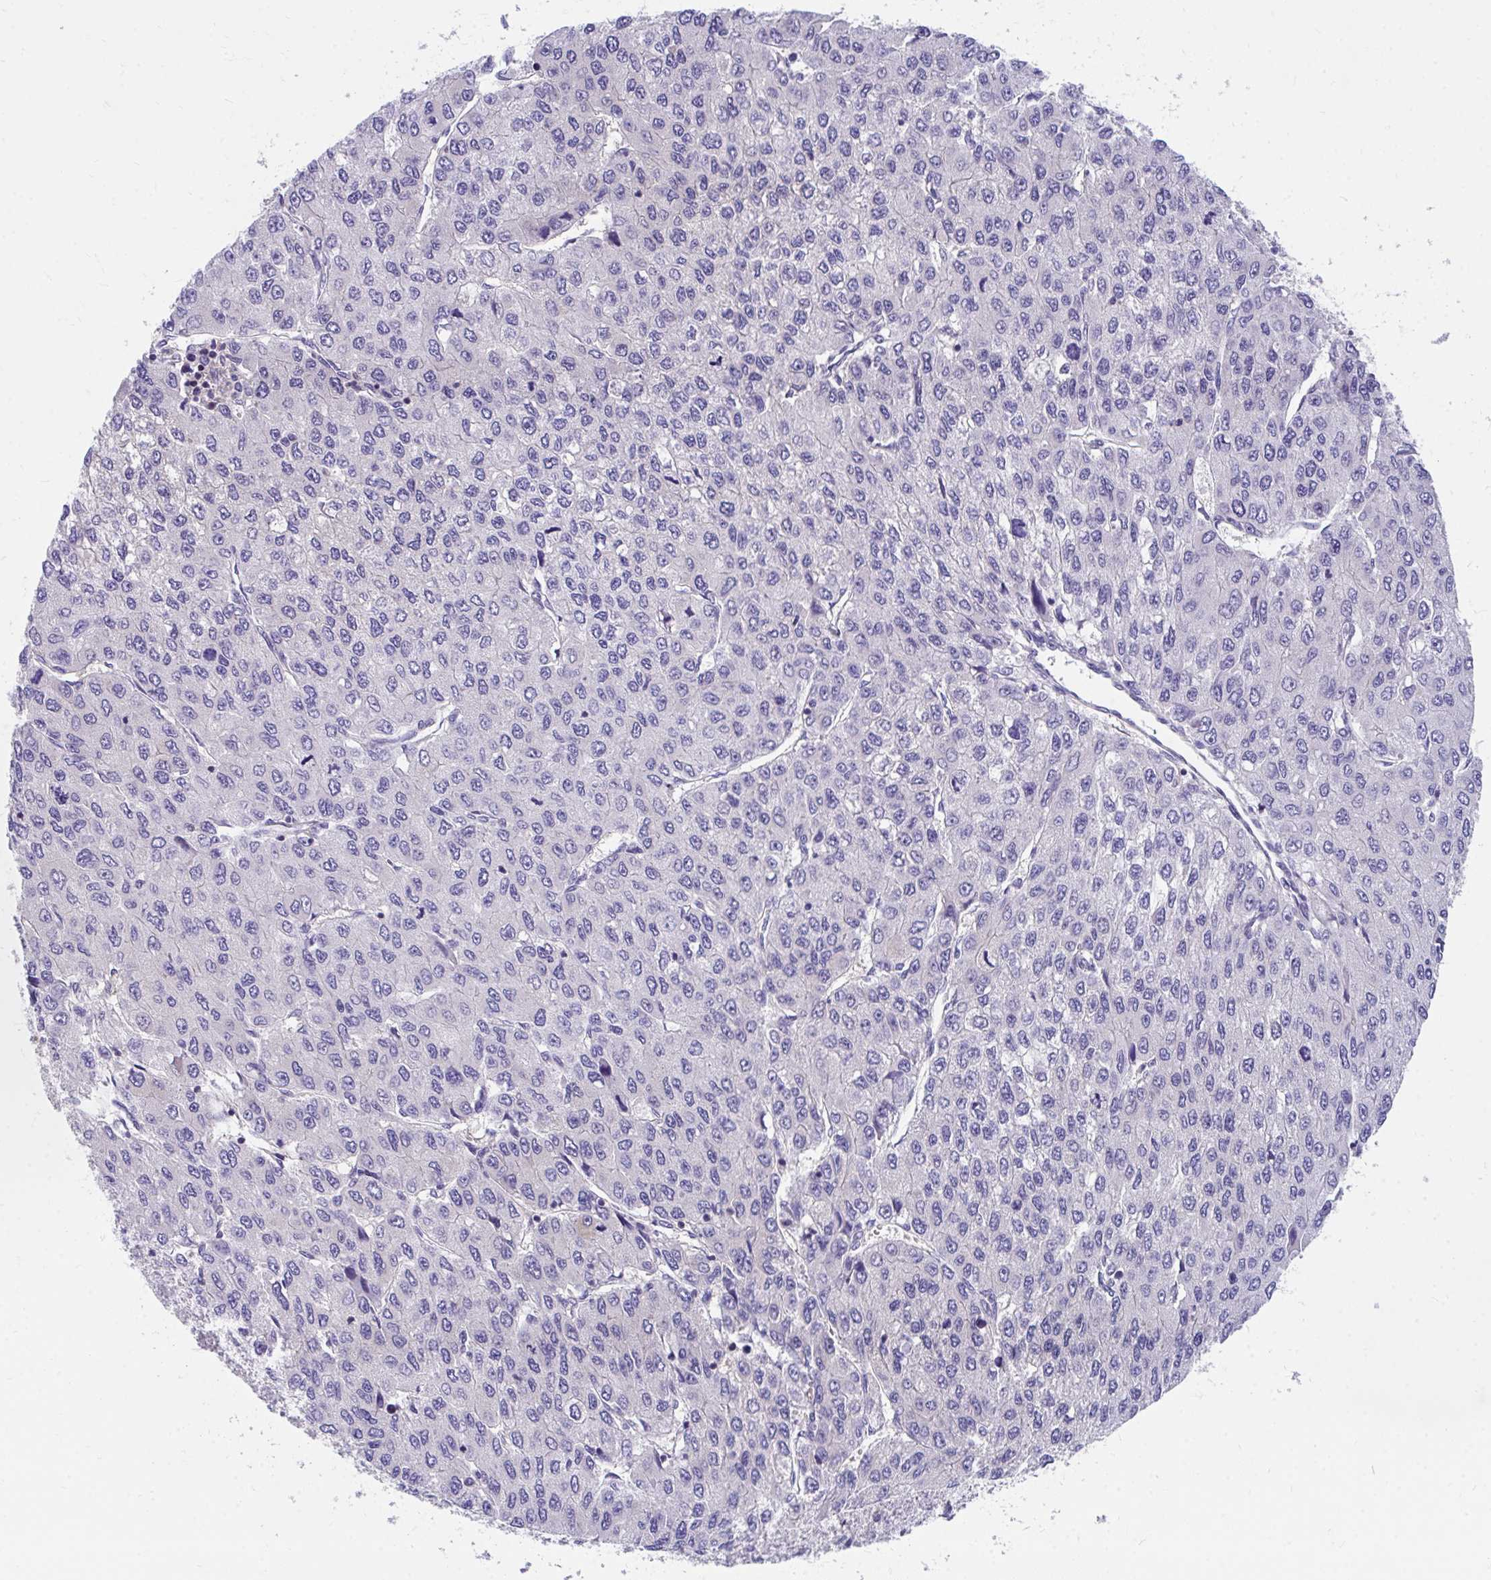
{"staining": {"intensity": "negative", "quantity": "none", "location": "none"}, "tissue": "liver cancer", "cell_type": "Tumor cells", "image_type": "cancer", "snomed": [{"axis": "morphology", "description": "Carcinoma, Hepatocellular, NOS"}, {"axis": "topography", "description": "Liver"}], "caption": "Immunohistochemical staining of human liver cancer (hepatocellular carcinoma) demonstrates no significant expression in tumor cells.", "gene": "FHIP1B", "patient": {"sex": "female", "age": 66}}